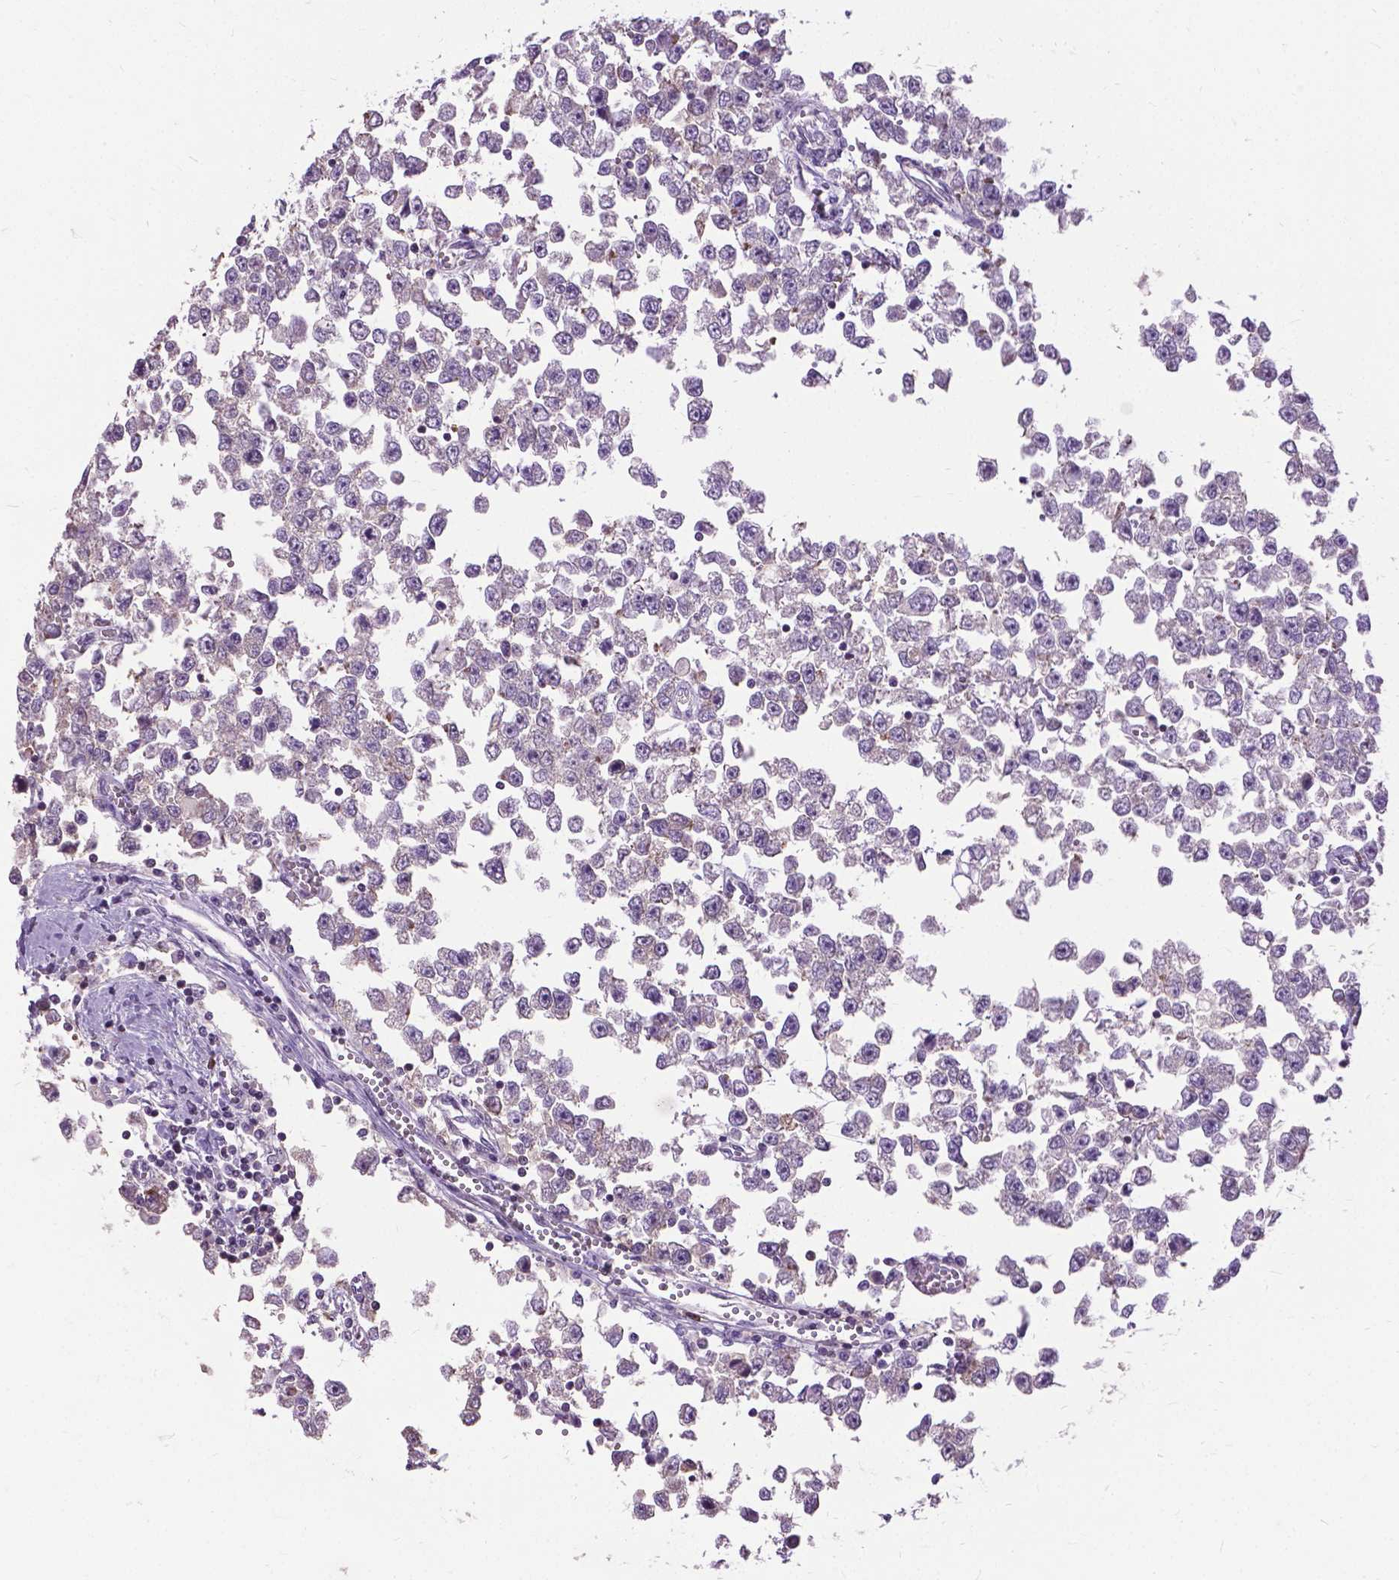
{"staining": {"intensity": "negative", "quantity": "none", "location": "none"}, "tissue": "testis cancer", "cell_type": "Tumor cells", "image_type": "cancer", "snomed": [{"axis": "morphology", "description": "Seminoma, NOS"}, {"axis": "topography", "description": "Testis"}], "caption": "This is an IHC histopathology image of human seminoma (testis). There is no expression in tumor cells.", "gene": "JAK3", "patient": {"sex": "male", "age": 34}}